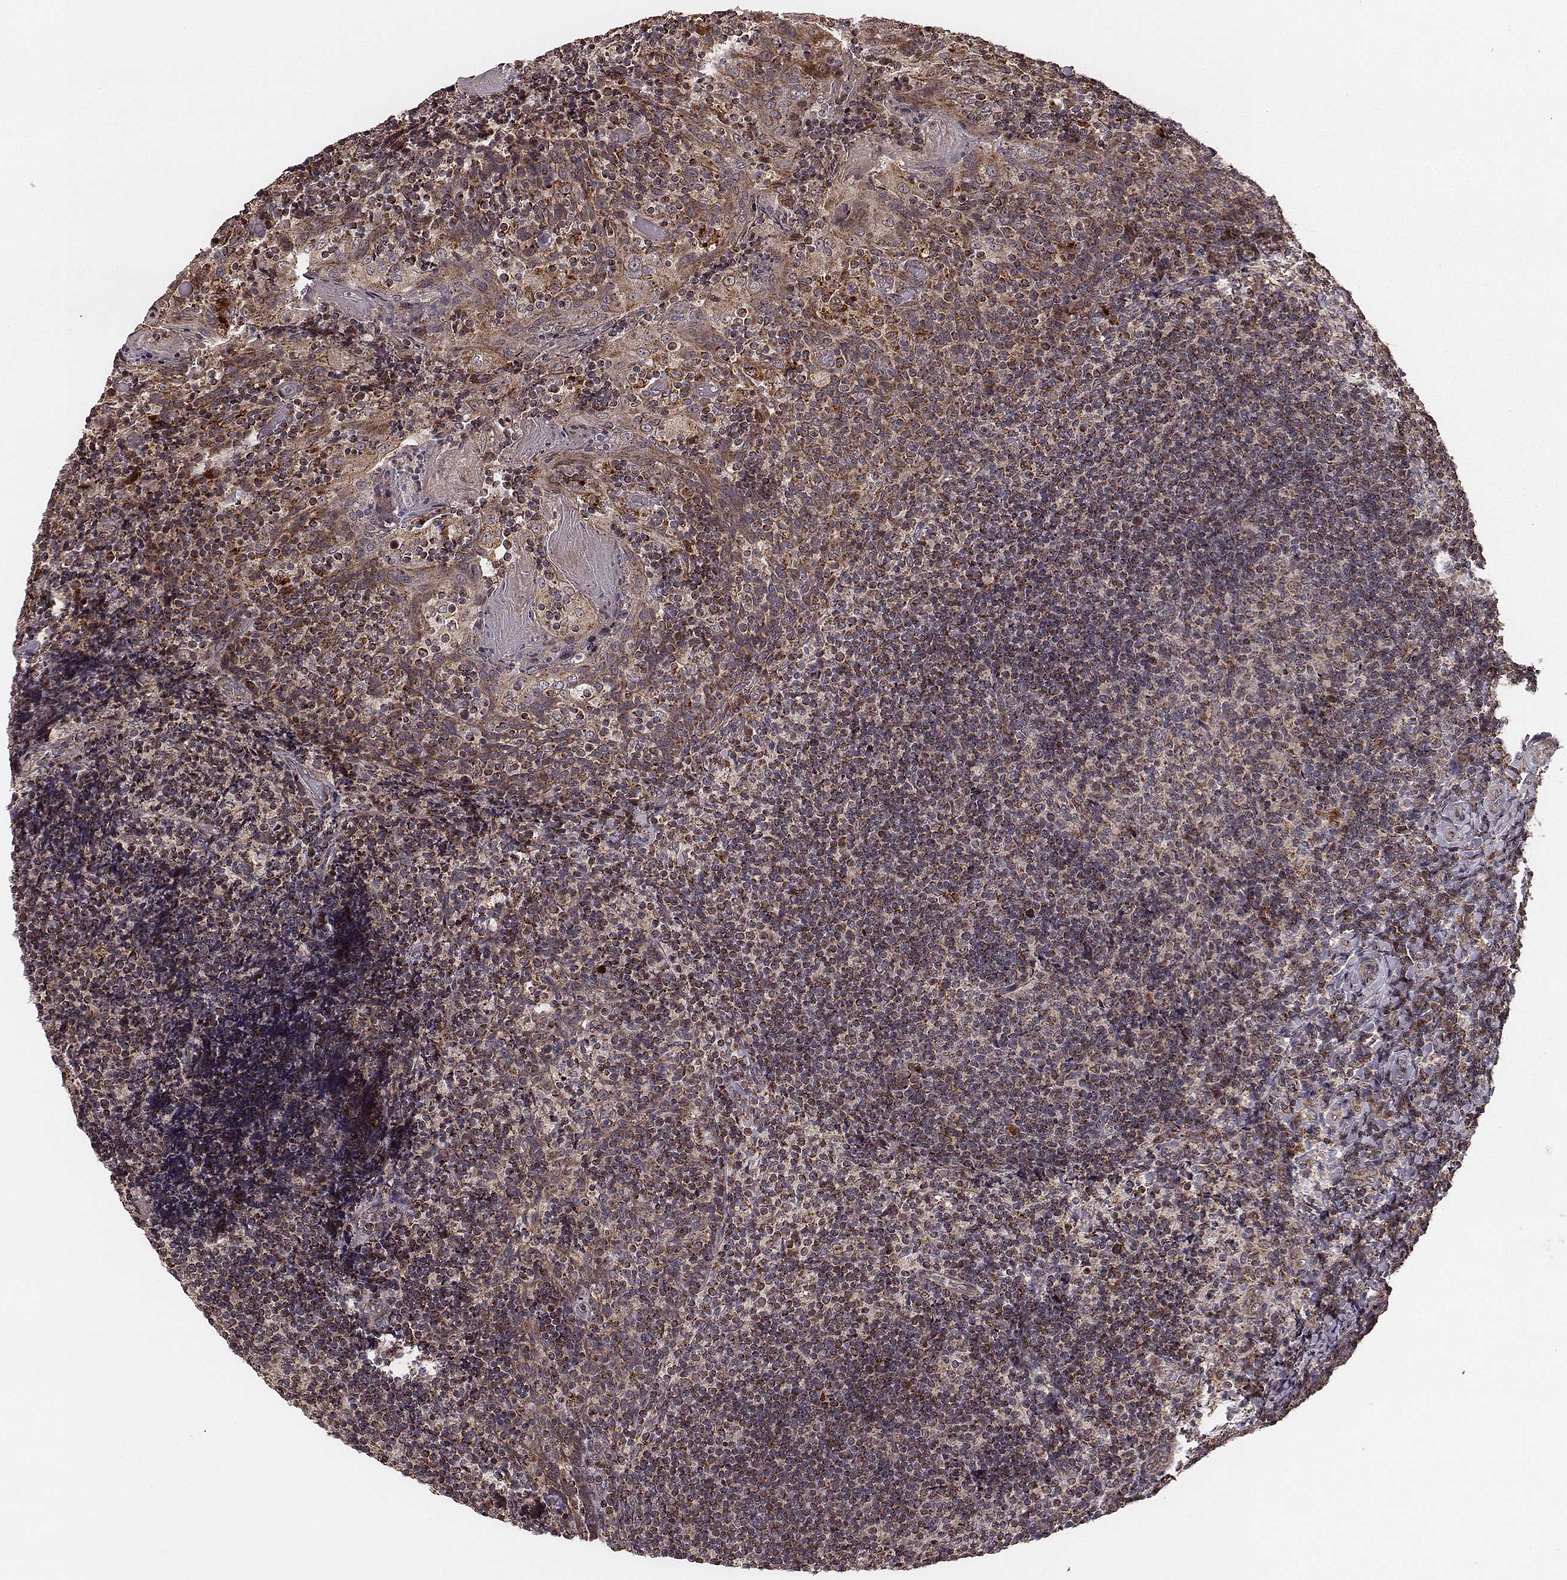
{"staining": {"intensity": "strong", "quantity": "<25%", "location": "cytoplasmic/membranous"}, "tissue": "tonsil", "cell_type": "Germinal center cells", "image_type": "normal", "snomed": [{"axis": "morphology", "description": "Normal tissue, NOS"}, {"axis": "topography", "description": "Tonsil"}], "caption": "Strong cytoplasmic/membranous expression for a protein is present in approximately <25% of germinal center cells of unremarkable tonsil using IHC.", "gene": "ZDHHC21", "patient": {"sex": "female", "age": 10}}